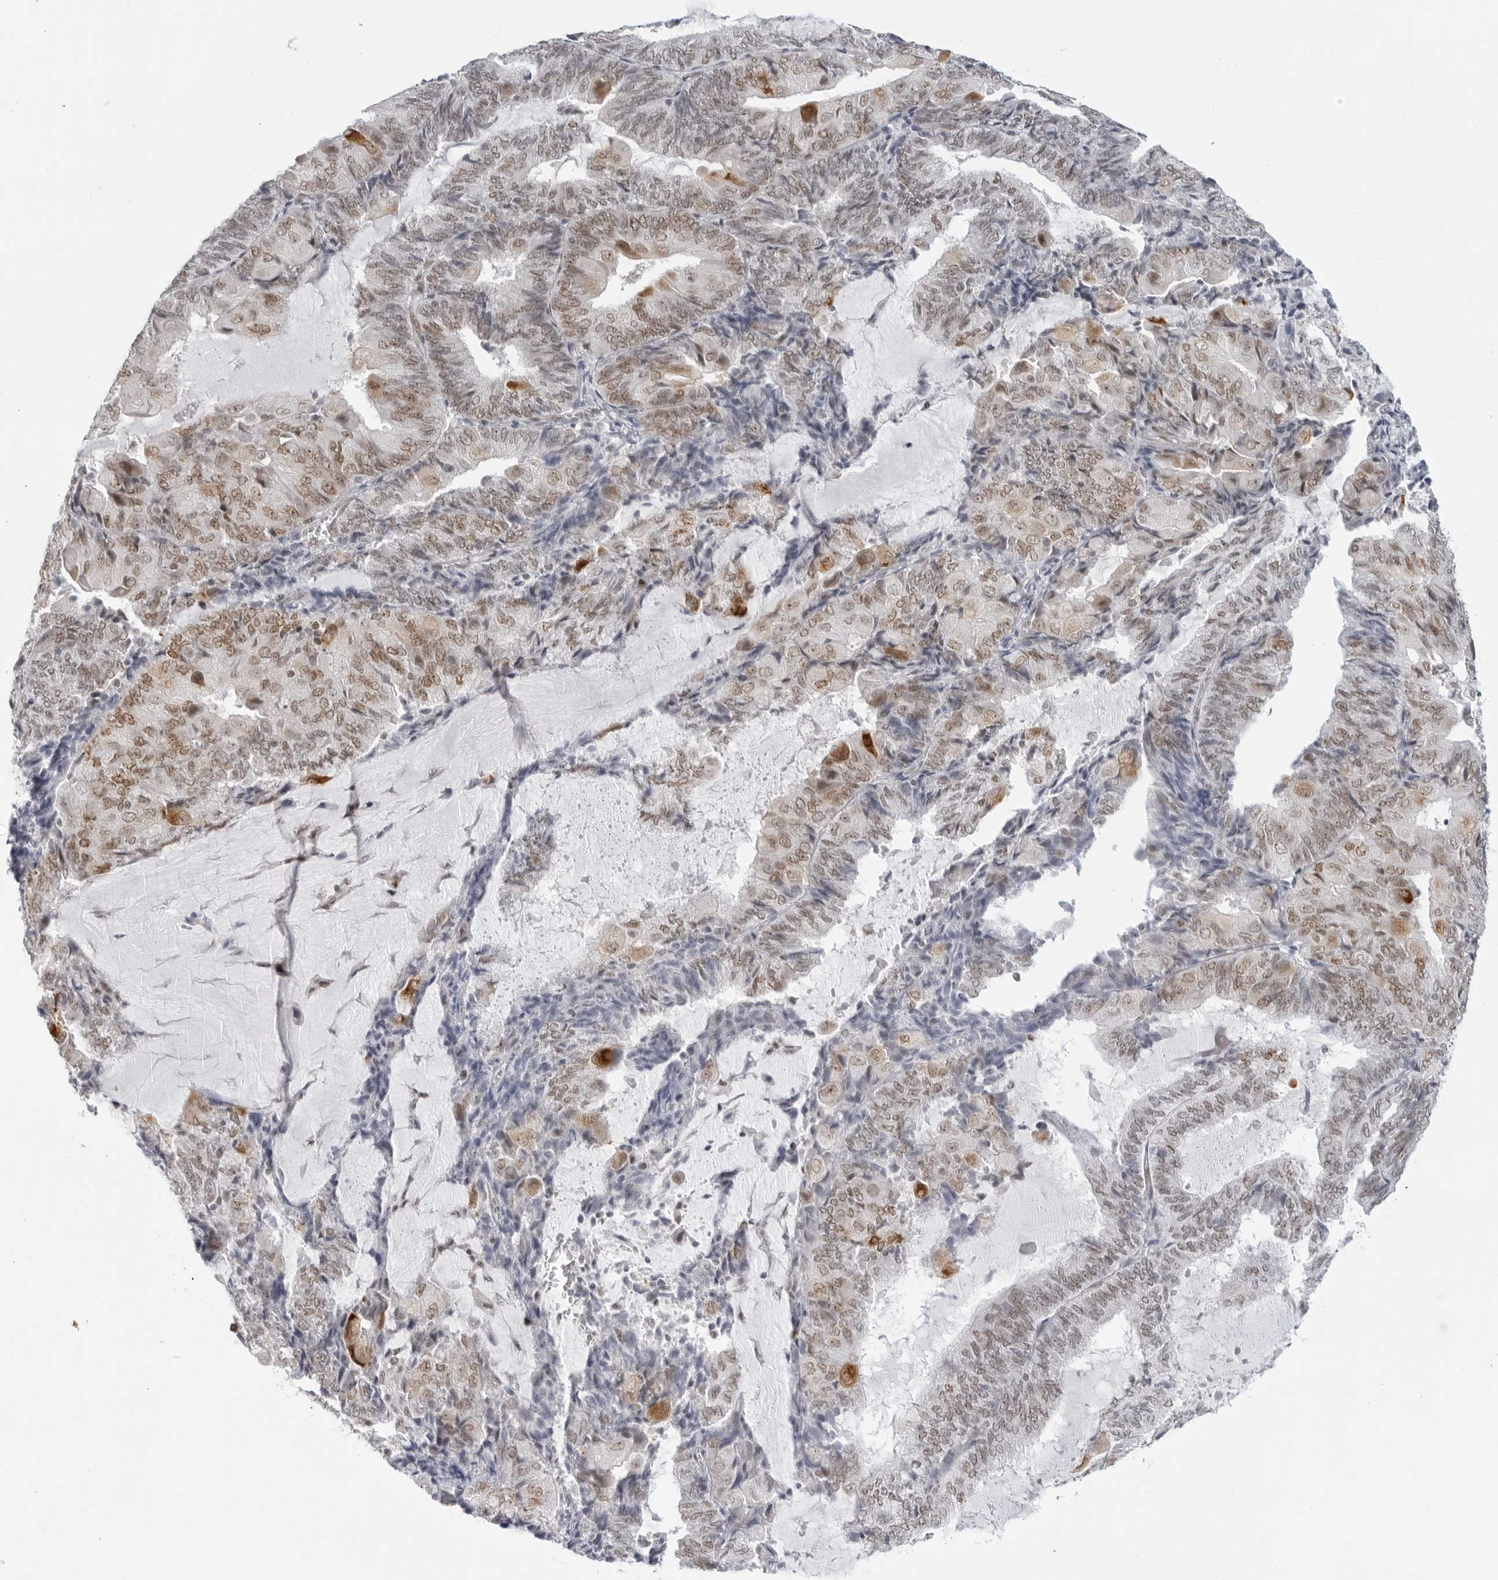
{"staining": {"intensity": "moderate", "quantity": ">75%", "location": "nuclear"}, "tissue": "endometrial cancer", "cell_type": "Tumor cells", "image_type": "cancer", "snomed": [{"axis": "morphology", "description": "Adenocarcinoma, NOS"}, {"axis": "topography", "description": "Endometrium"}], "caption": "Adenocarcinoma (endometrial) tissue reveals moderate nuclear positivity in approximately >75% of tumor cells, visualized by immunohistochemistry.", "gene": "FOXK2", "patient": {"sex": "female", "age": 81}}